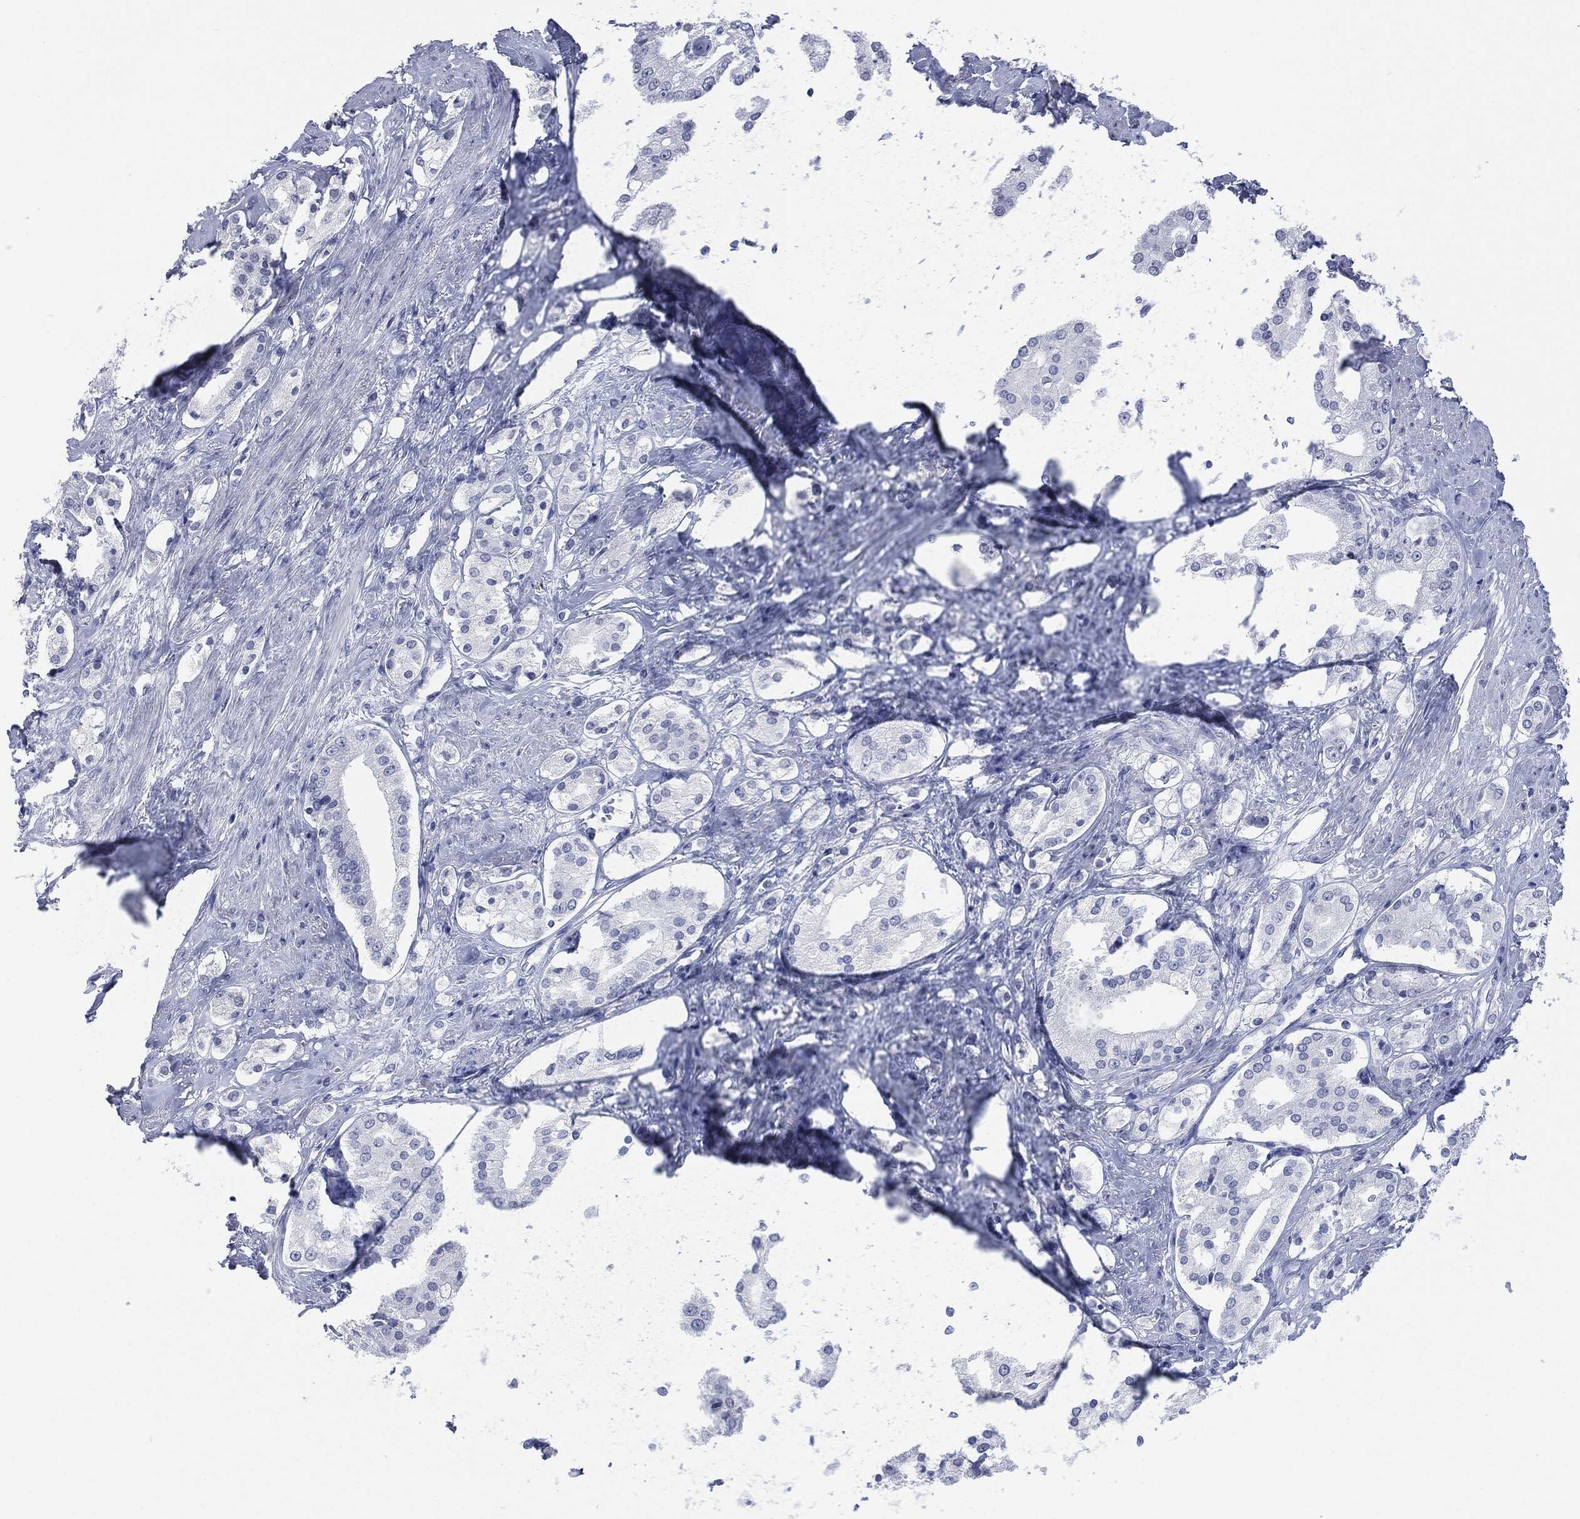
{"staining": {"intensity": "negative", "quantity": "none", "location": "none"}, "tissue": "prostate cancer", "cell_type": "Tumor cells", "image_type": "cancer", "snomed": [{"axis": "morphology", "description": "Adenocarcinoma, NOS"}, {"axis": "topography", "description": "Prostate and seminal vesicle, NOS"}, {"axis": "topography", "description": "Prostate"}], "caption": "IHC histopathology image of human prostate cancer (adenocarcinoma) stained for a protein (brown), which displays no positivity in tumor cells. The staining was performed using DAB to visualize the protein expression in brown, while the nuclei were stained in blue with hematoxylin (Magnification: 20x).", "gene": "MUC16", "patient": {"sex": "male", "age": 67}}